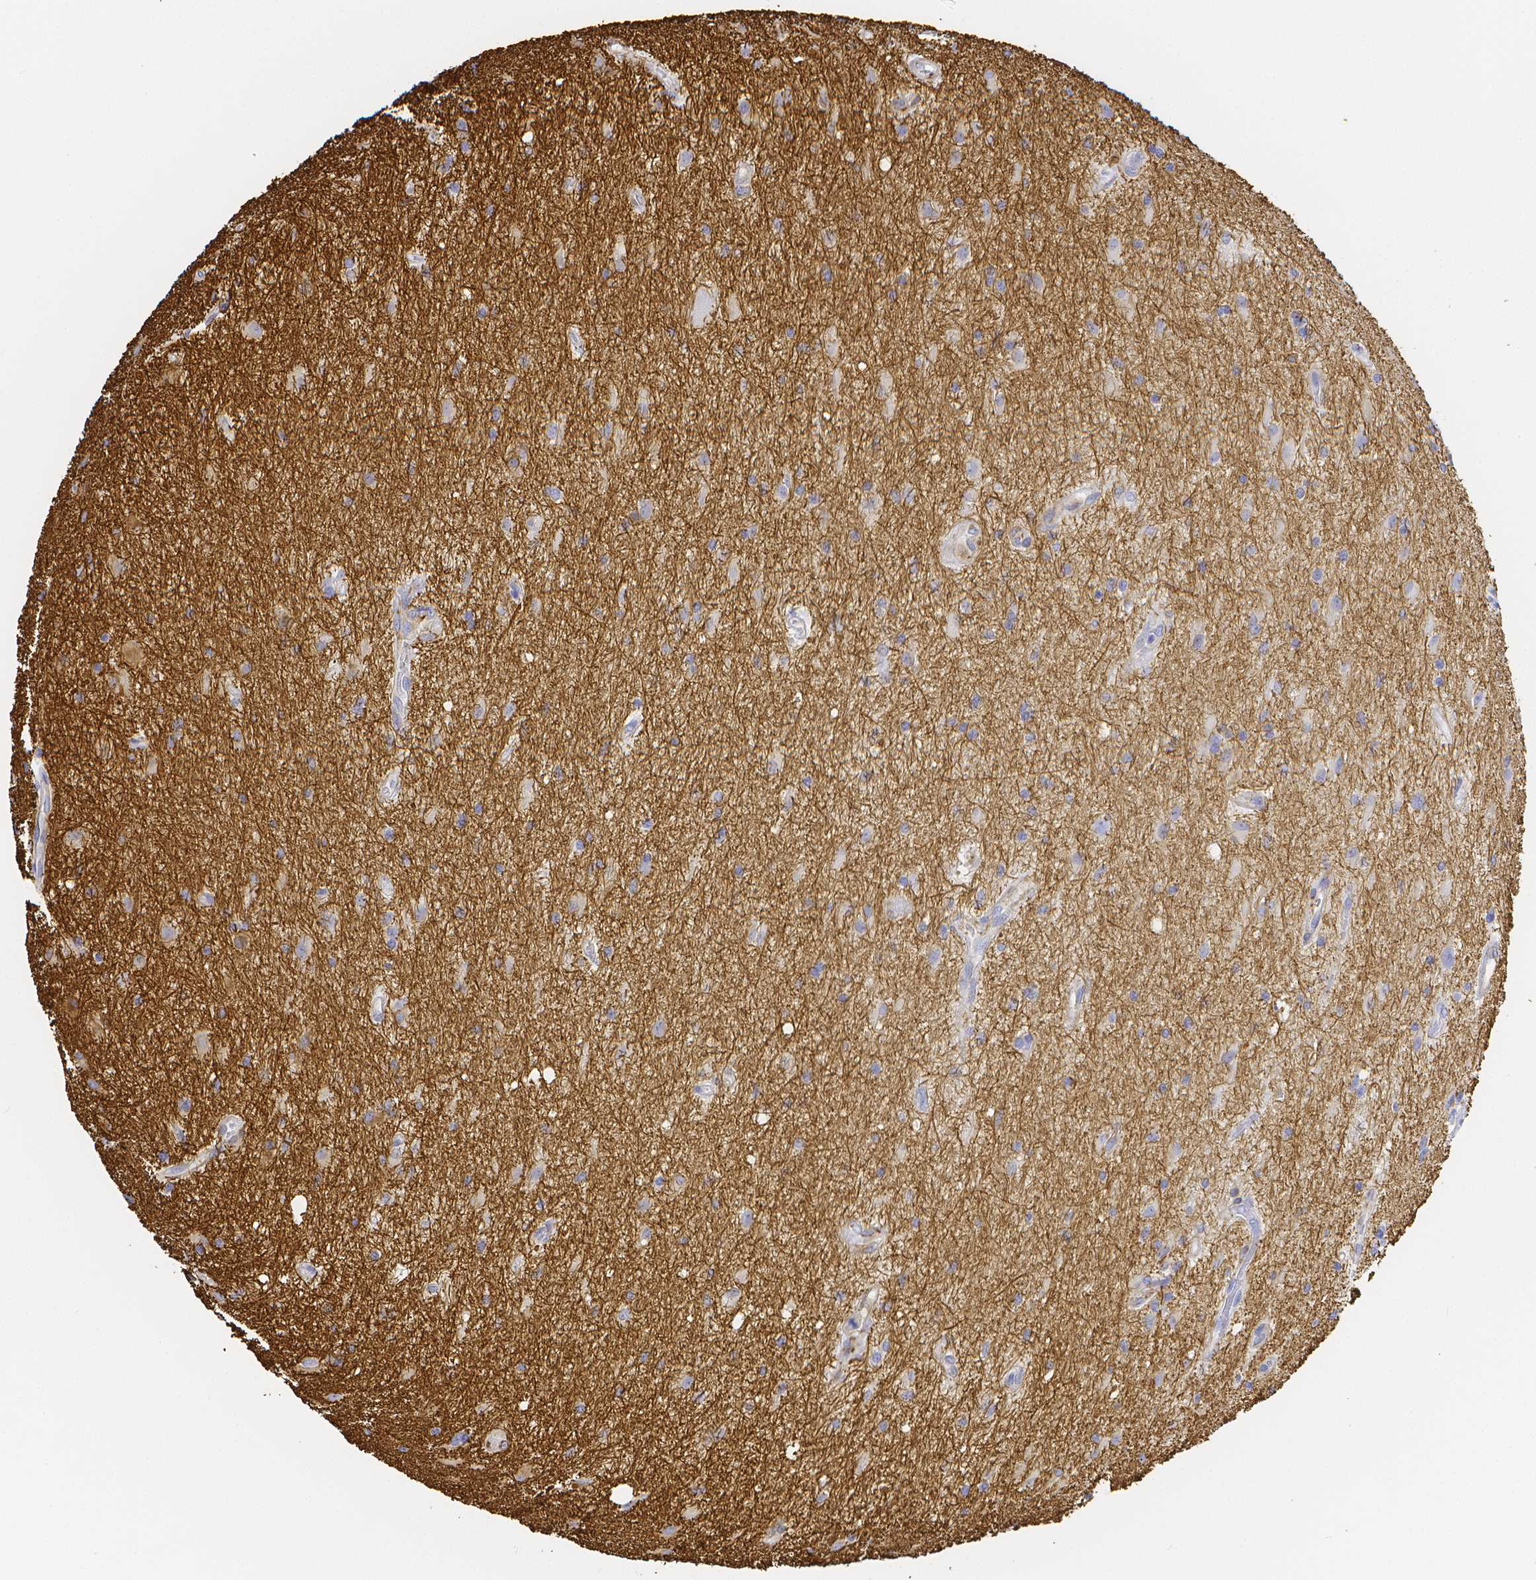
{"staining": {"intensity": "negative", "quantity": "none", "location": "none"}, "tissue": "glioma", "cell_type": "Tumor cells", "image_type": "cancer", "snomed": [{"axis": "morphology", "description": "Glioma, malignant, High grade"}, {"axis": "topography", "description": "Brain"}], "caption": "Histopathology image shows no significant protein positivity in tumor cells of glioma.", "gene": "SMURF1", "patient": {"sex": "male", "age": 67}}